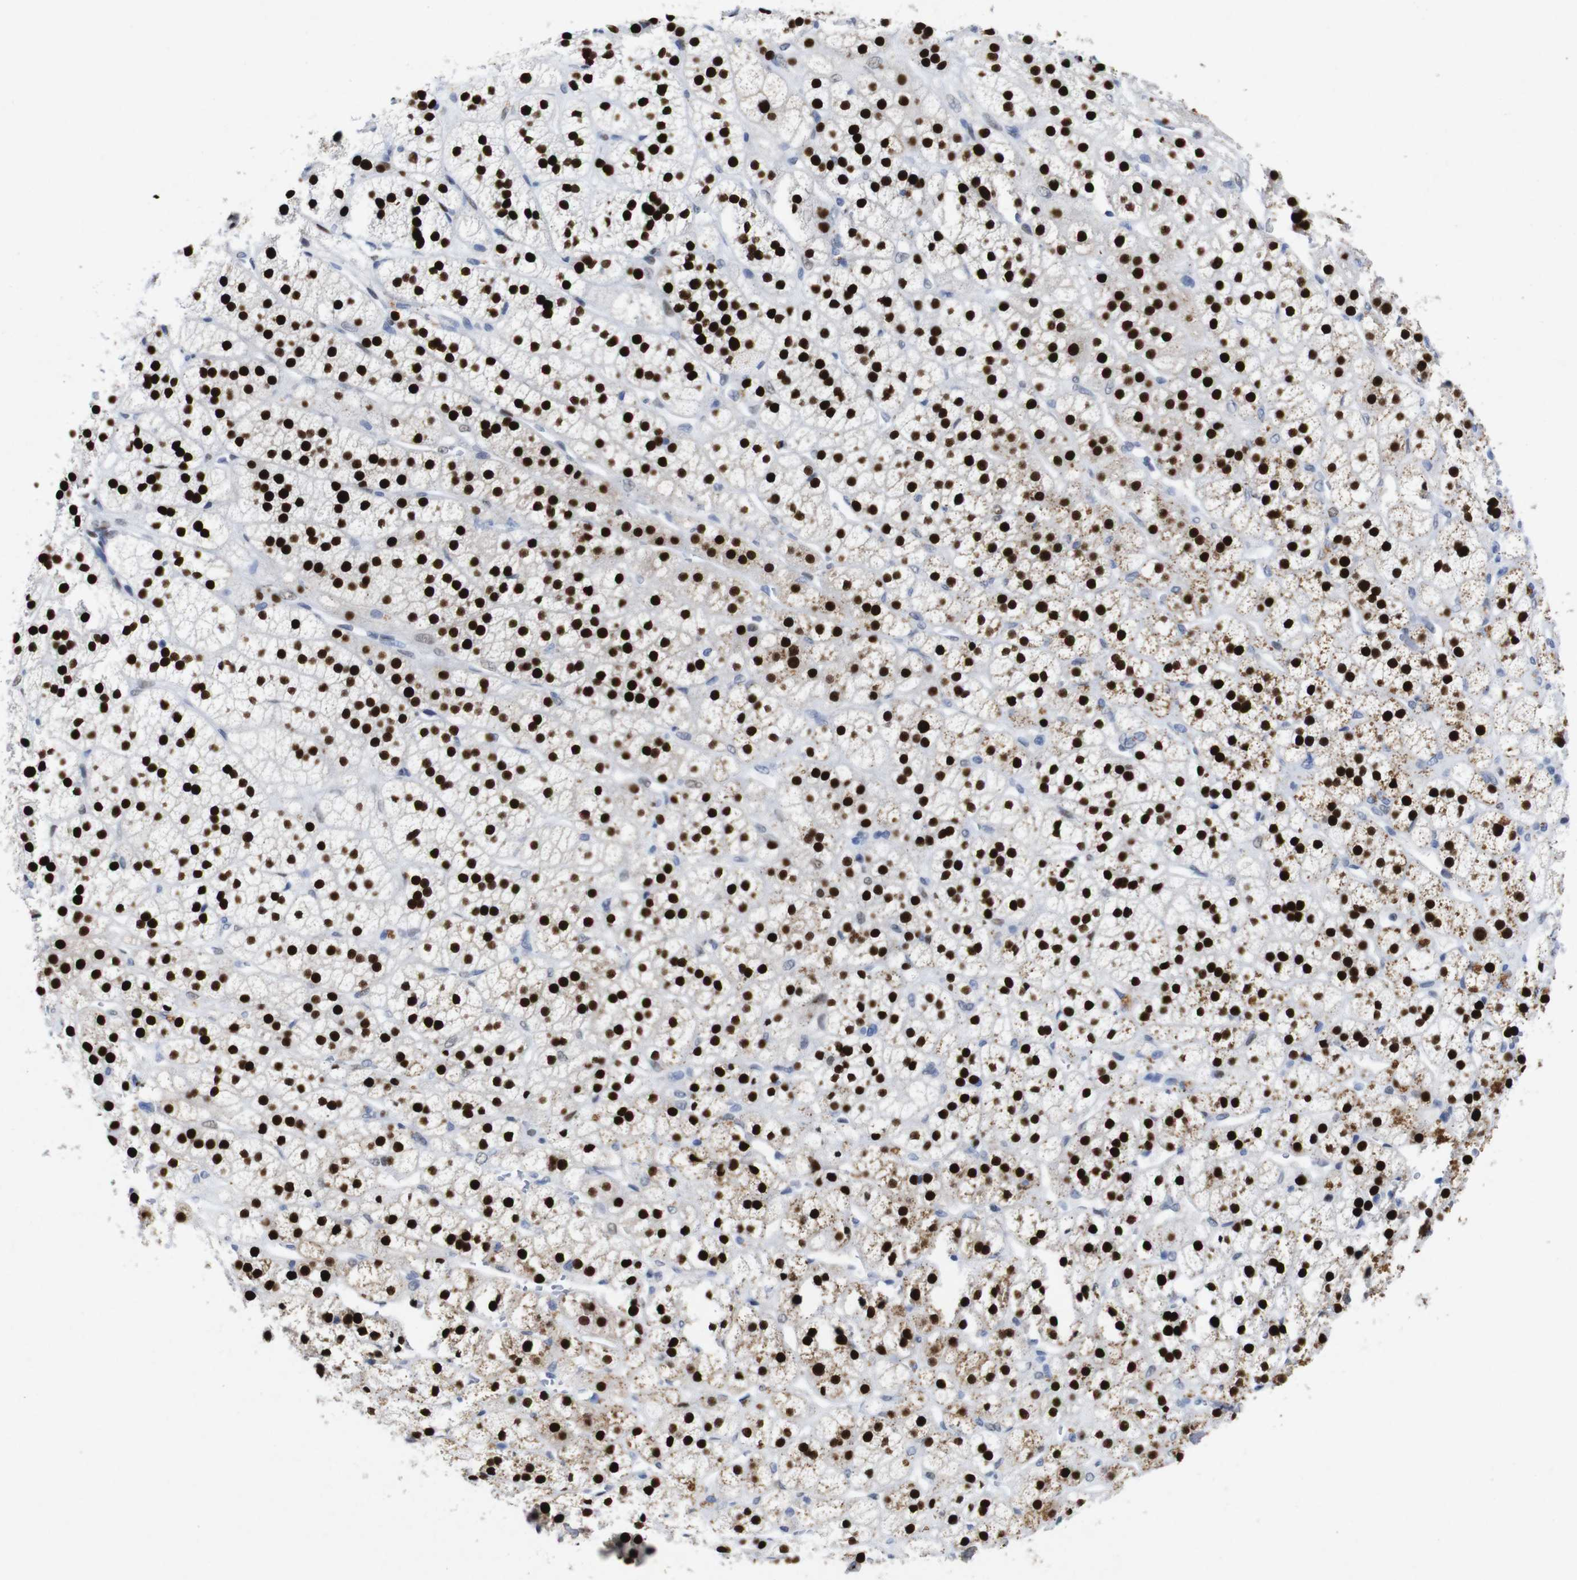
{"staining": {"intensity": "strong", "quantity": ">75%", "location": "cytoplasmic/membranous,nuclear"}, "tissue": "adrenal gland", "cell_type": "Glandular cells", "image_type": "normal", "snomed": [{"axis": "morphology", "description": "Normal tissue, NOS"}, {"axis": "topography", "description": "Adrenal gland"}], "caption": "Immunohistochemical staining of benign human adrenal gland reveals >75% levels of strong cytoplasmic/membranous,nuclear protein positivity in approximately >75% of glandular cells.", "gene": "FOSL2", "patient": {"sex": "male", "age": 56}}